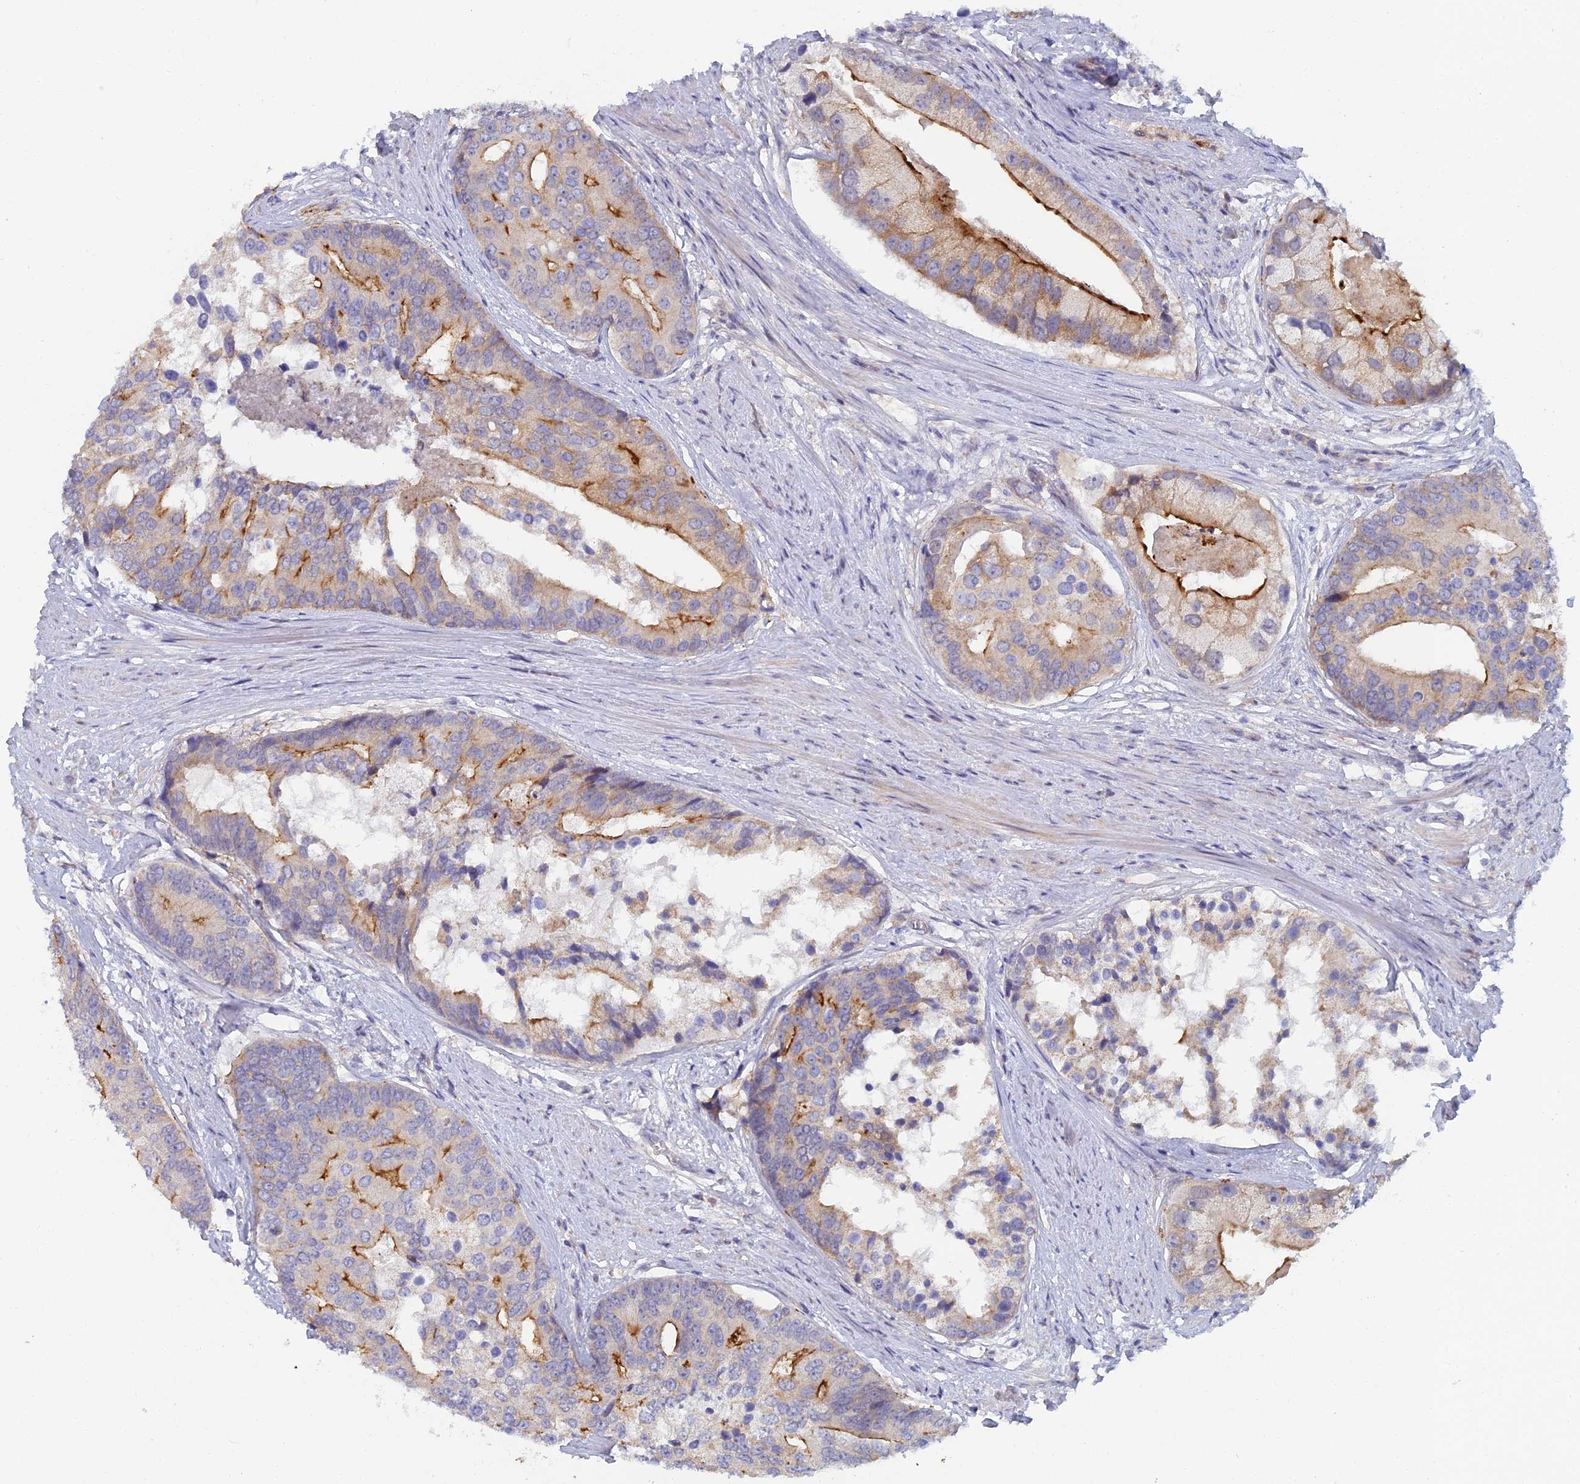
{"staining": {"intensity": "strong", "quantity": "<25%", "location": "cytoplasmic/membranous"}, "tissue": "prostate cancer", "cell_type": "Tumor cells", "image_type": "cancer", "snomed": [{"axis": "morphology", "description": "Adenocarcinoma, High grade"}, {"axis": "topography", "description": "Prostate"}], "caption": "Prostate cancer tissue demonstrates strong cytoplasmic/membranous expression in about <25% of tumor cells, visualized by immunohistochemistry.", "gene": "GIPC1", "patient": {"sex": "male", "age": 62}}